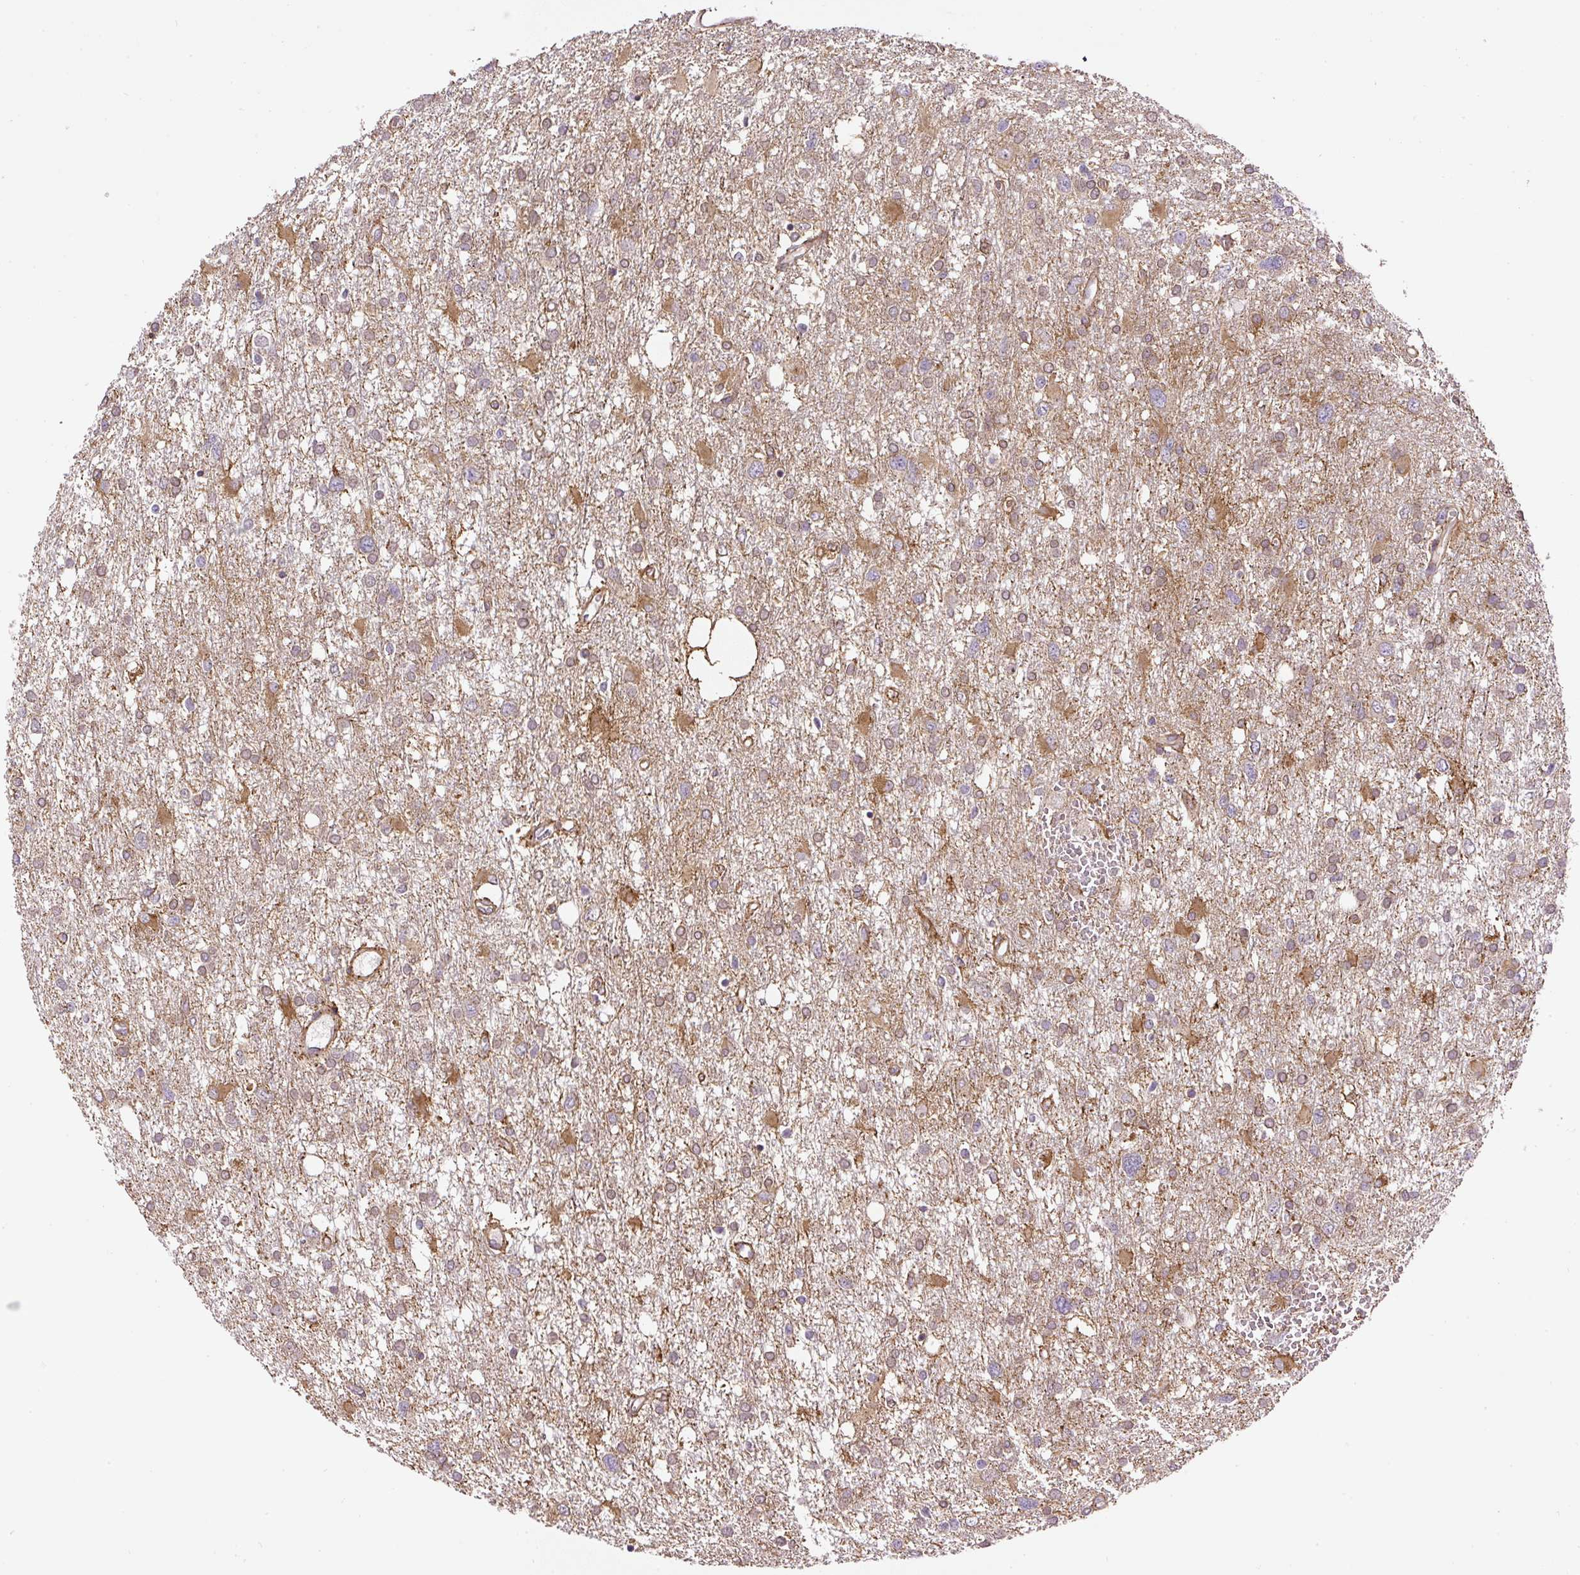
{"staining": {"intensity": "moderate", "quantity": "<25%", "location": "cytoplasmic/membranous"}, "tissue": "glioma", "cell_type": "Tumor cells", "image_type": "cancer", "snomed": [{"axis": "morphology", "description": "Glioma, malignant, High grade"}, {"axis": "topography", "description": "Brain"}], "caption": "Immunohistochemistry staining of malignant glioma (high-grade), which demonstrates low levels of moderate cytoplasmic/membranous staining in about <25% of tumor cells indicating moderate cytoplasmic/membranous protein staining. The staining was performed using DAB (3,3'-diaminobenzidine) (brown) for protein detection and nuclei were counterstained in hematoxylin (blue).", "gene": "RNF170", "patient": {"sex": "male", "age": 61}}